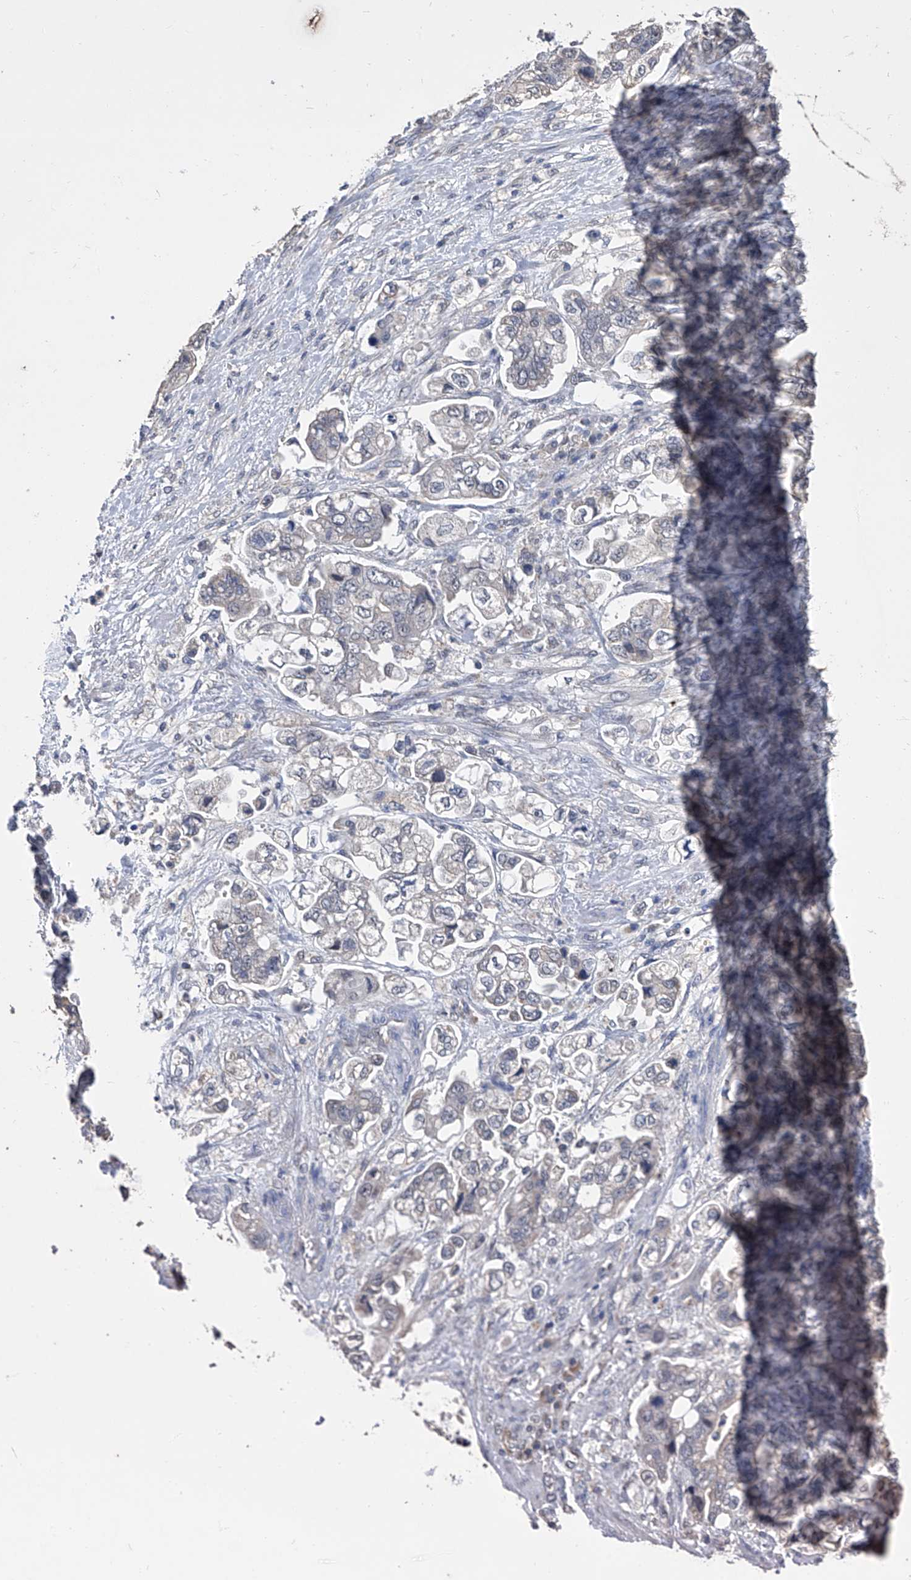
{"staining": {"intensity": "negative", "quantity": "none", "location": "none"}, "tissue": "stomach cancer", "cell_type": "Tumor cells", "image_type": "cancer", "snomed": [{"axis": "morphology", "description": "Normal tissue, NOS"}, {"axis": "morphology", "description": "Adenocarcinoma, NOS"}, {"axis": "topography", "description": "Stomach"}], "caption": "This is an IHC histopathology image of human stomach adenocarcinoma. There is no positivity in tumor cells.", "gene": "GPT", "patient": {"sex": "male", "age": 62}}